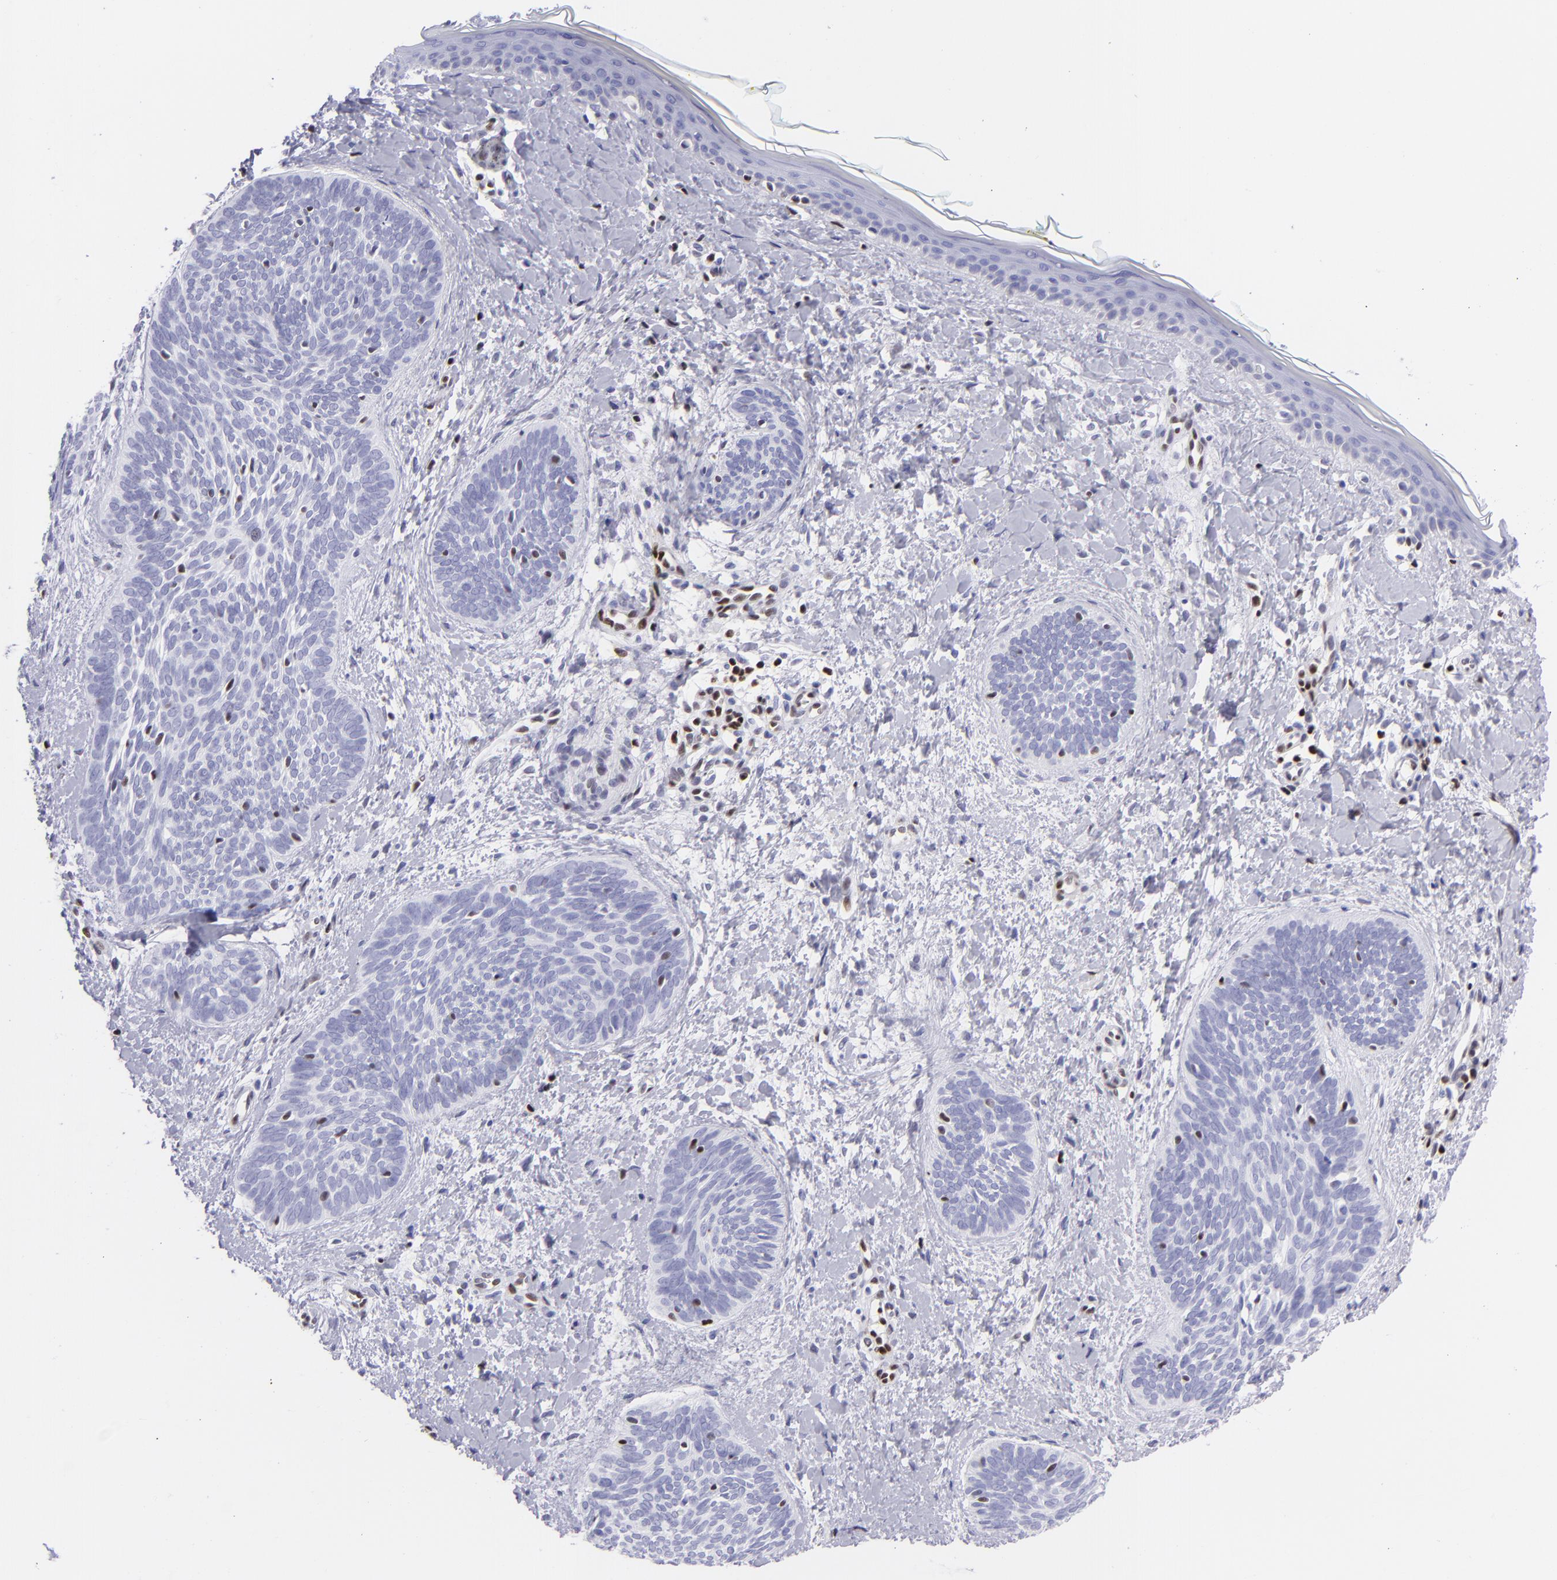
{"staining": {"intensity": "negative", "quantity": "none", "location": "none"}, "tissue": "skin cancer", "cell_type": "Tumor cells", "image_type": "cancer", "snomed": [{"axis": "morphology", "description": "Basal cell carcinoma"}, {"axis": "topography", "description": "Skin"}], "caption": "There is no significant staining in tumor cells of skin cancer (basal cell carcinoma).", "gene": "ETS1", "patient": {"sex": "female", "age": 81}}